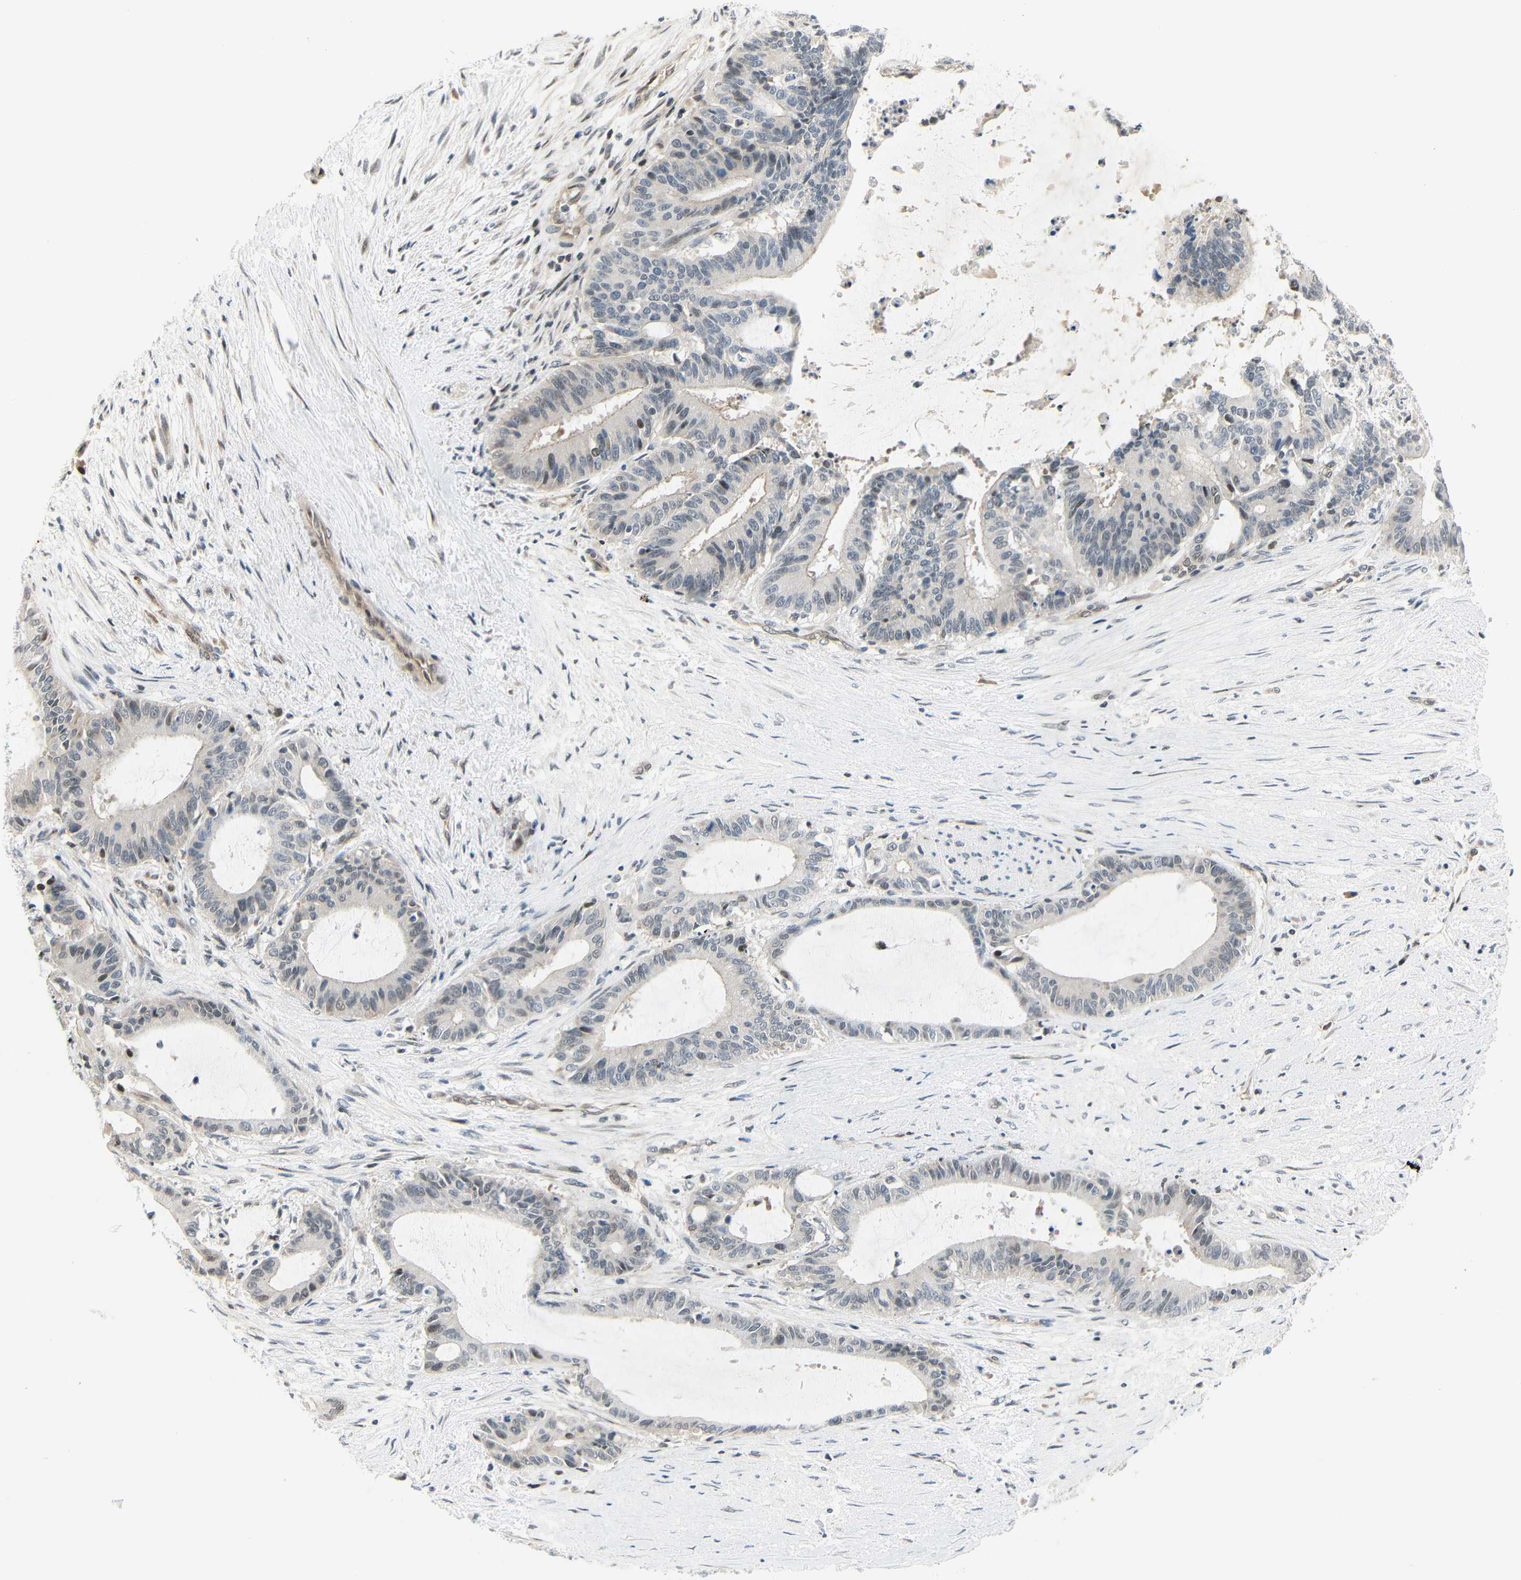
{"staining": {"intensity": "moderate", "quantity": "<25%", "location": "cytoplasmic/membranous,nuclear"}, "tissue": "liver cancer", "cell_type": "Tumor cells", "image_type": "cancer", "snomed": [{"axis": "morphology", "description": "Cholangiocarcinoma"}, {"axis": "topography", "description": "Liver"}], "caption": "Liver cholangiocarcinoma stained for a protein demonstrates moderate cytoplasmic/membranous and nuclear positivity in tumor cells.", "gene": "IMPG2", "patient": {"sex": "female", "age": 73}}